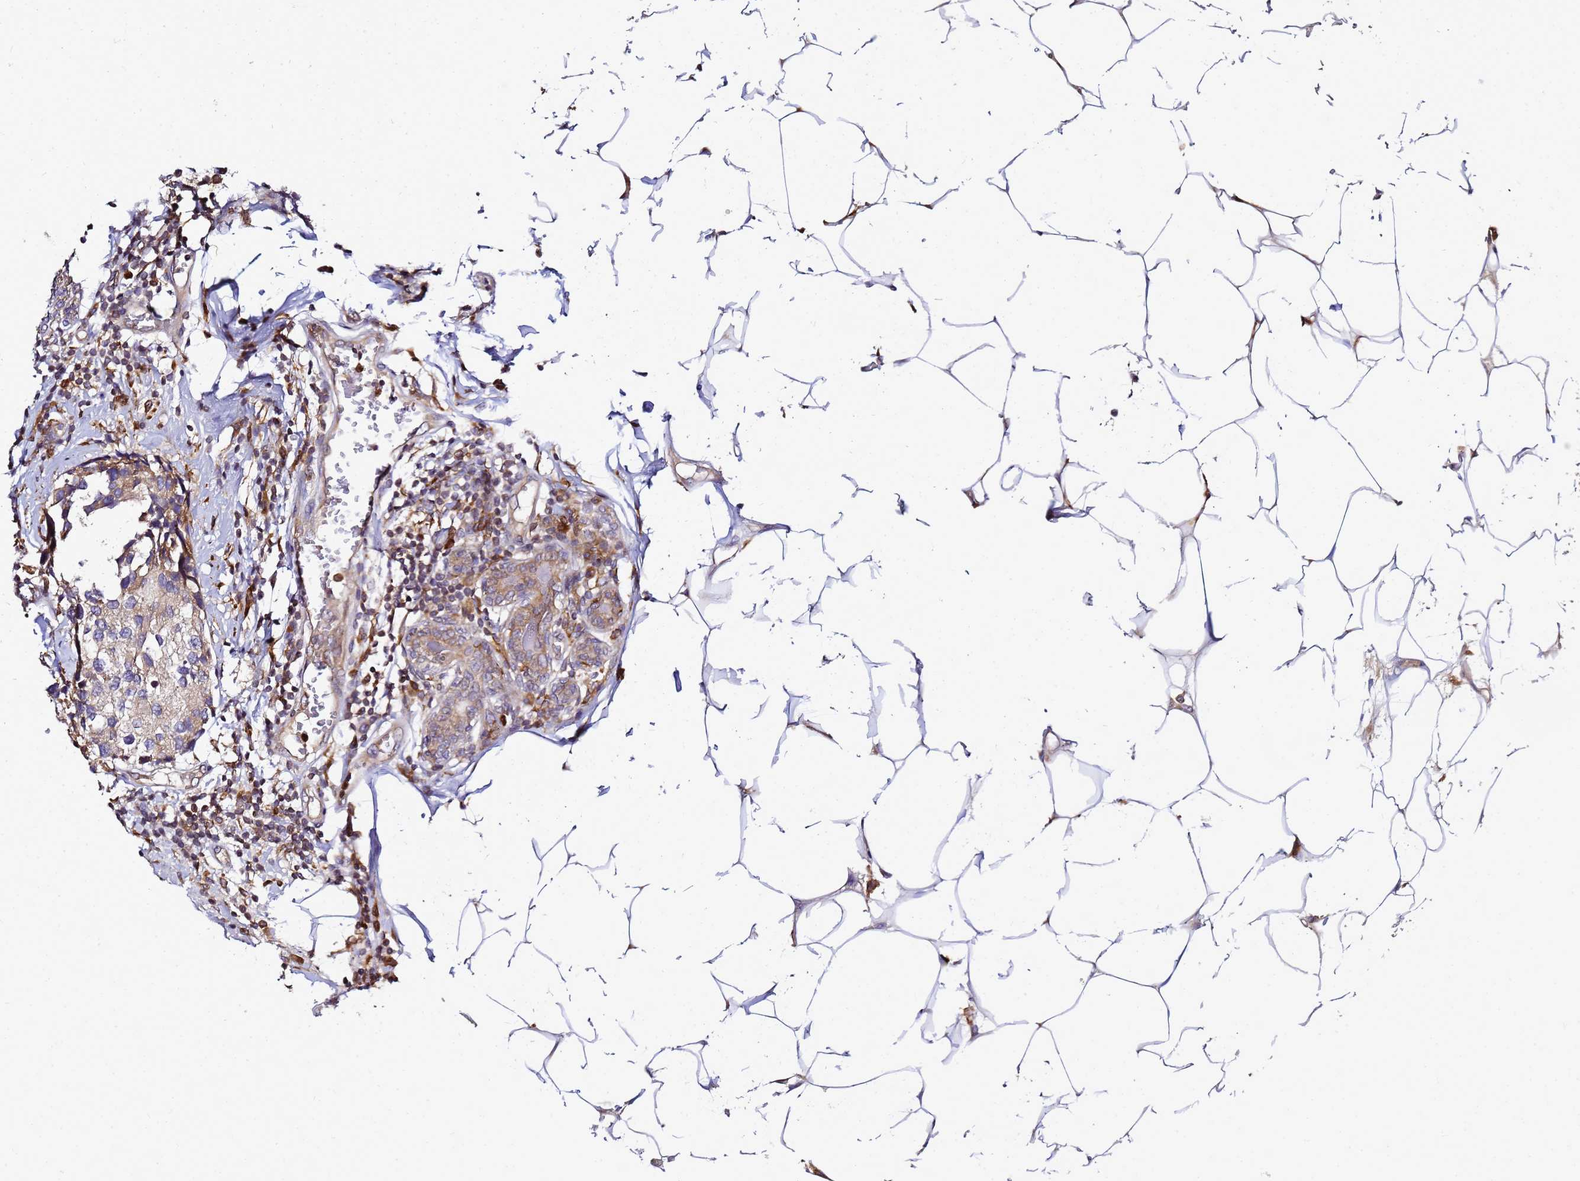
{"staining": {"intensity": "moderate", "quantity": ">75%", "location": "cytoplasmic/membranous"}, "tissue": "breast cancer", "cell_type": "Tumor cells", "image_type": "cancer", "snomed": [{"axis": "morphology", "description": "Lobular carcinoma"}, {"axis": "topography", "description": "Breast"}], "caption": "Moderate cytoplasmic/membranous expression for a protein is appreciated in about >75% of tumor cells of breast lobular carcinoma using immunohistochemistry.", "gene": "ADPGK", "patient": {"sex": "female", "age": 59}}